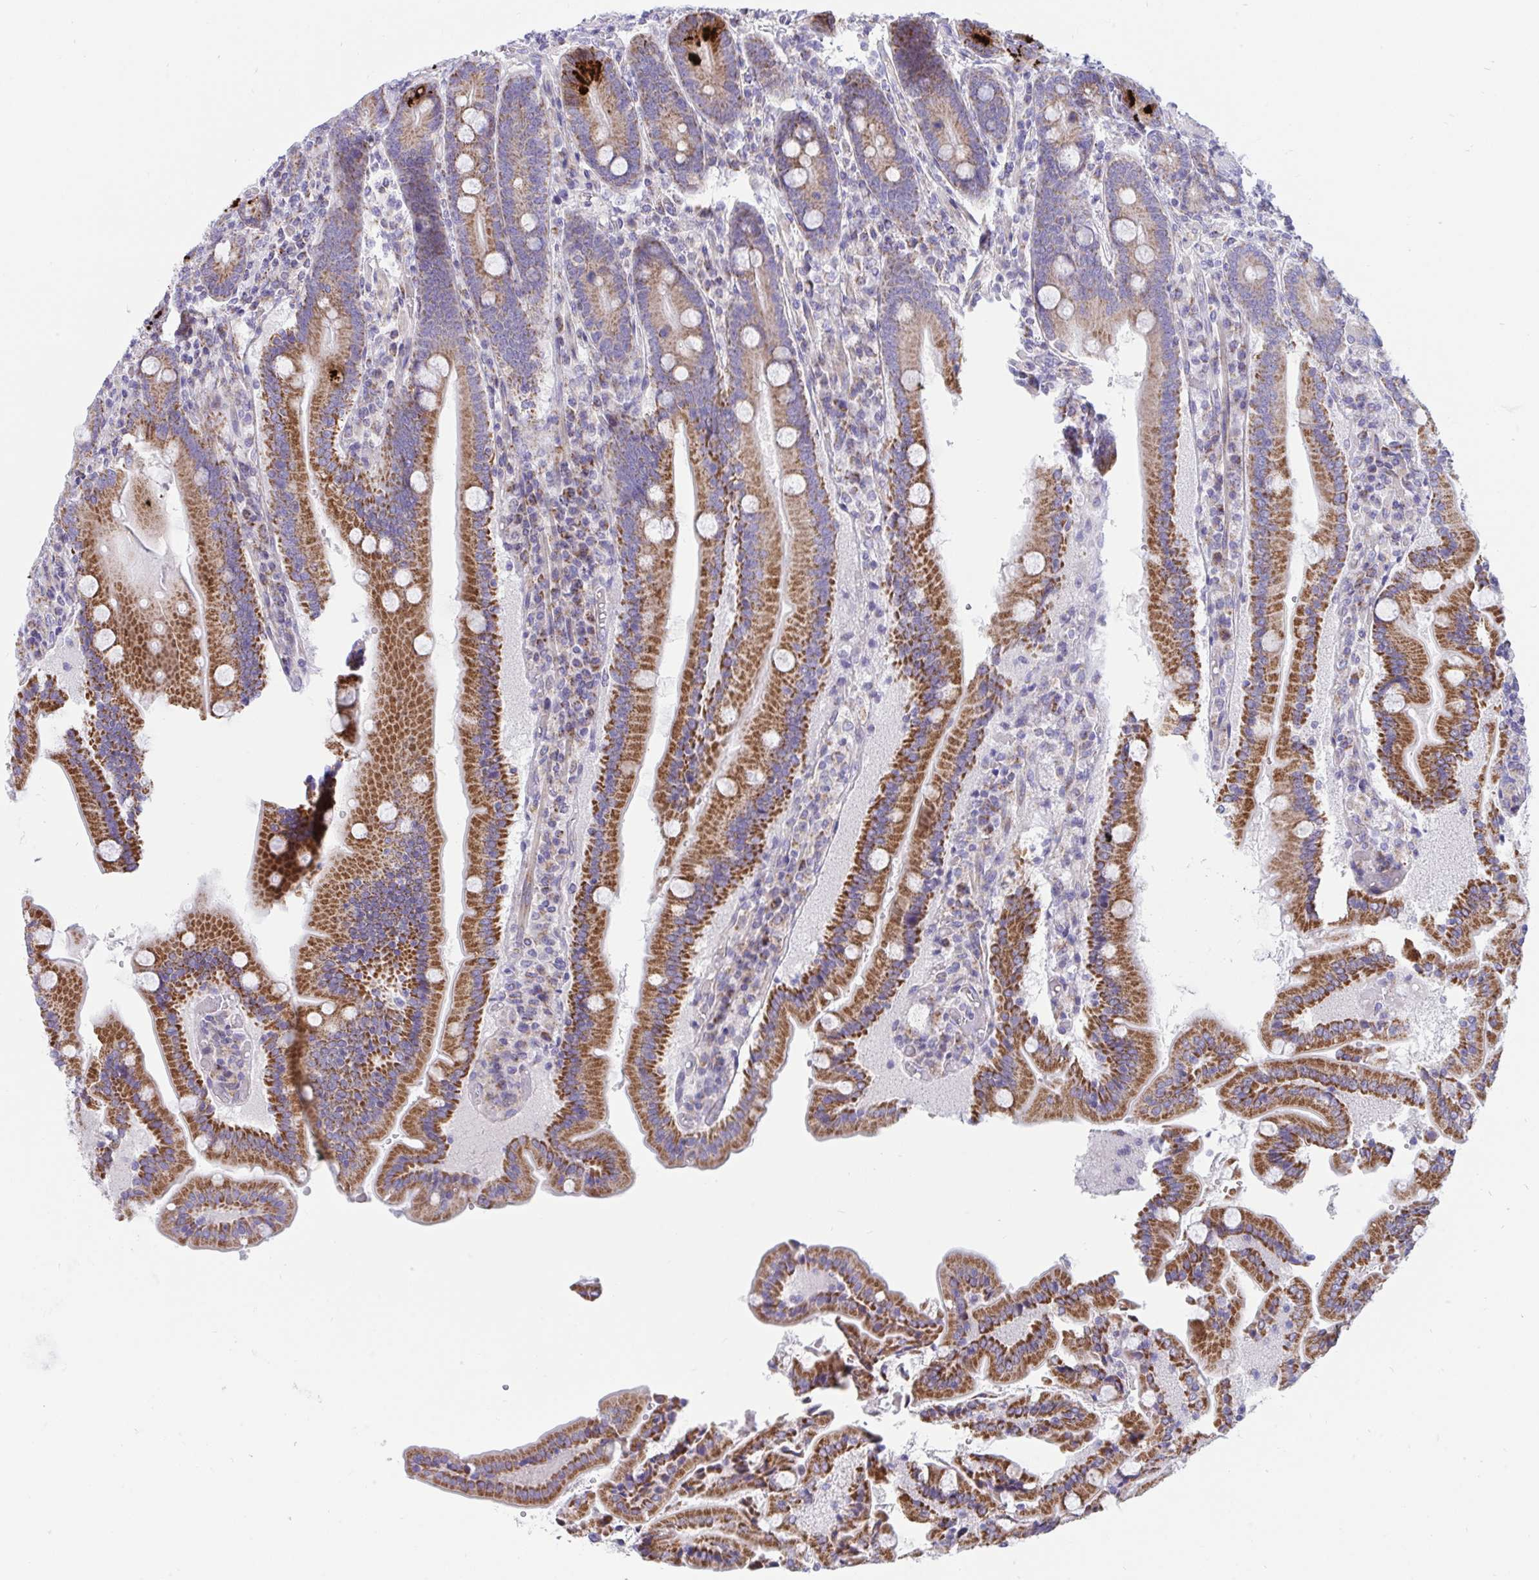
{"staining": {"intensity": "strong", "quantity": ">75%", "location": "cytoplasmic/membranous"}, "tissue": "duodenum", "cell_type": "Glandular cells", "image_type": "normal", "snomed": [{"axis": "morphology", "description": "Normal tissue, NOS"}, {"axis": "topography", "description": "Duodenum"}], "caption": "Normal duodenum shows strong cytoplasmic/membranous staining in about >75% of glandular cells.", "gene": "DTX3", "patient": {"sex": "female", "age": 62}}